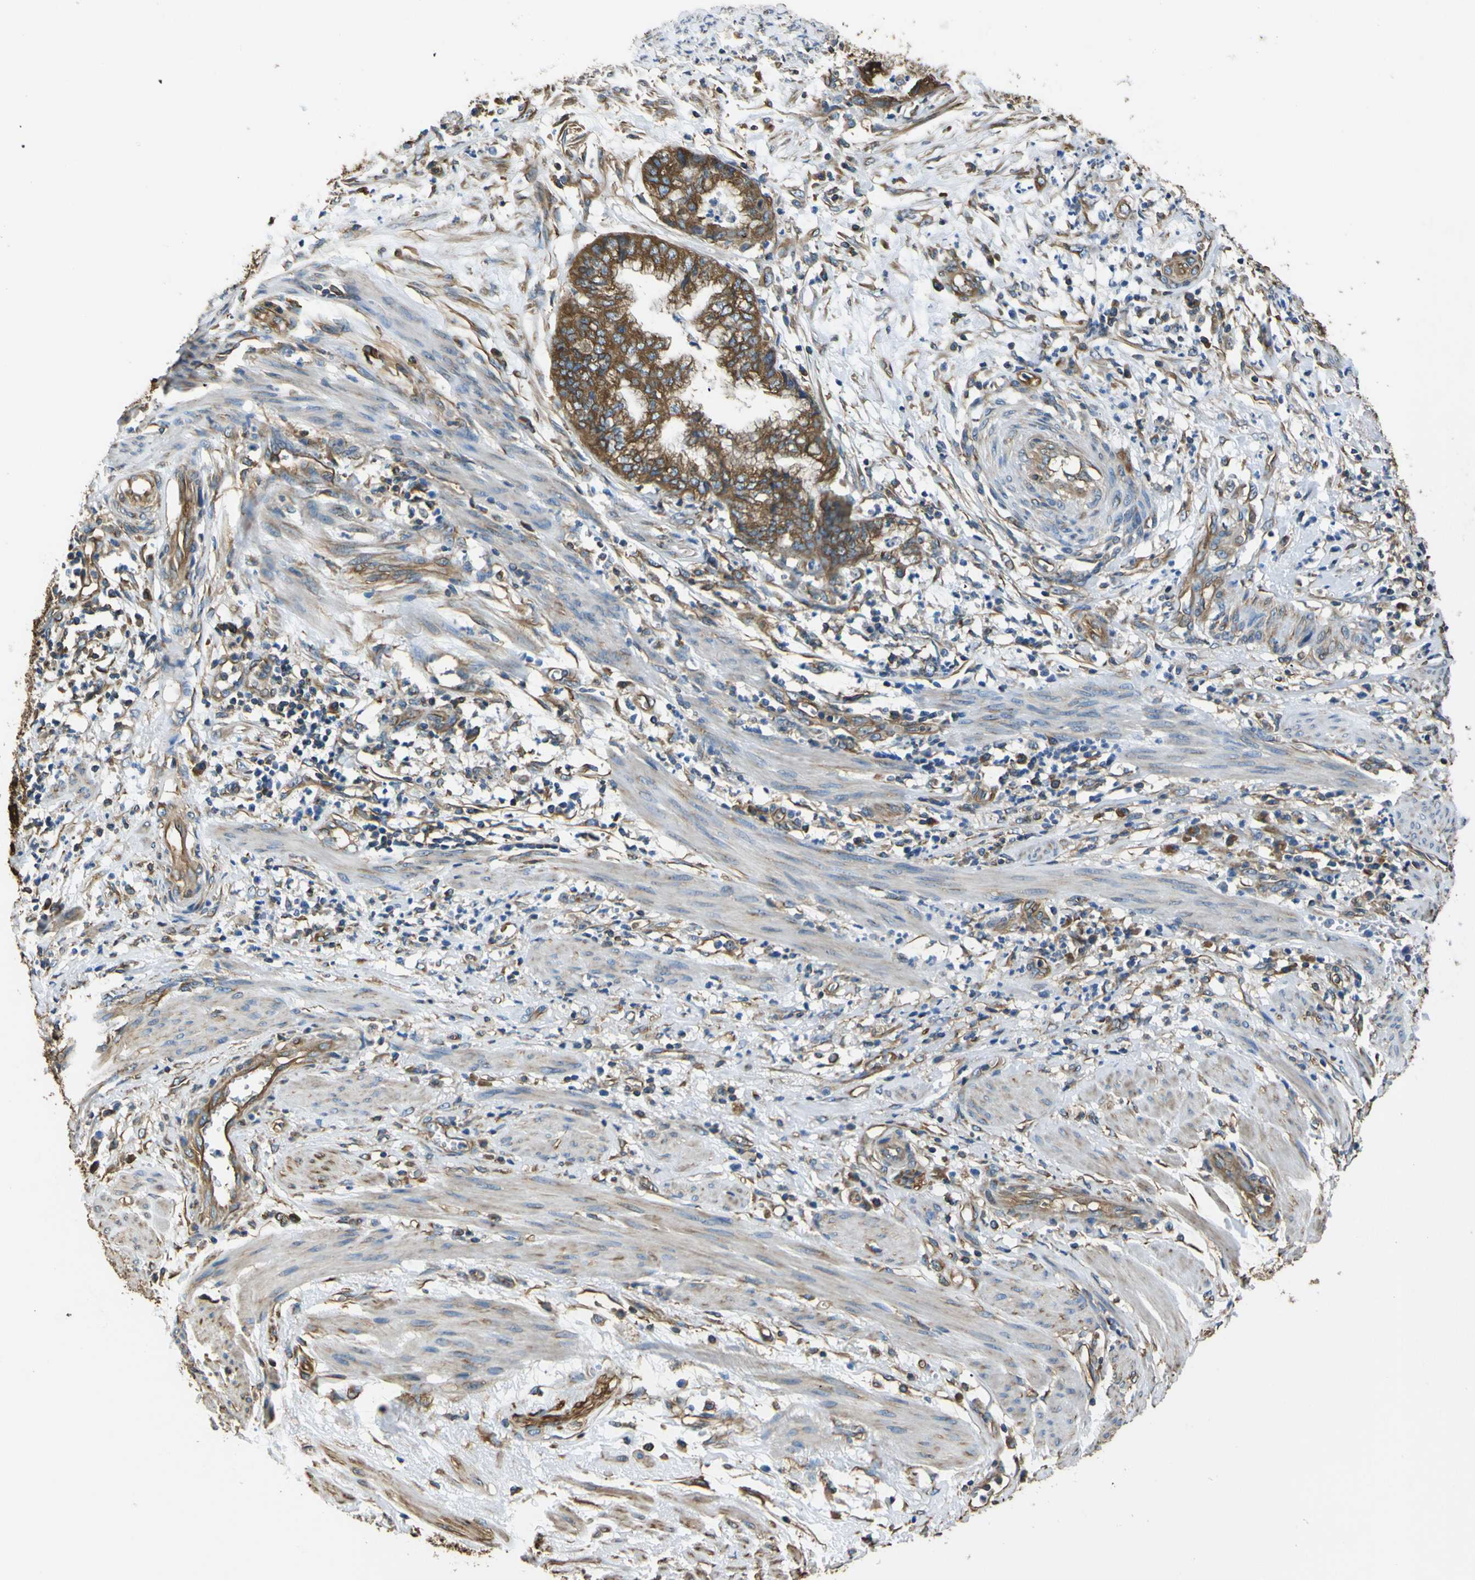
{"staining": {"intensity": "strong", "quantity": ">75%", "location": "cytoplasmic/membranous"}, "tissue": "endometrial cancer", "cell_type": "Tumor cells", "image_type": "cancer", "snomed": [{"axis": "morphology", "description": "Necrosis, NOS"}, {"axis": "morphology", "description": "Adenocarcinoma, NOS"}, {"axis": "topography", "description": "Endometrium"}], "caption": "There is high levels of strong cytoplasmic/membranous staining in tumor cells of adenocarcinoma (endometrial), as demonstrated by immunohistochemical staining (brown color).", "gene": "TUBB", "patient": {"sex": "female", "age": 79}}